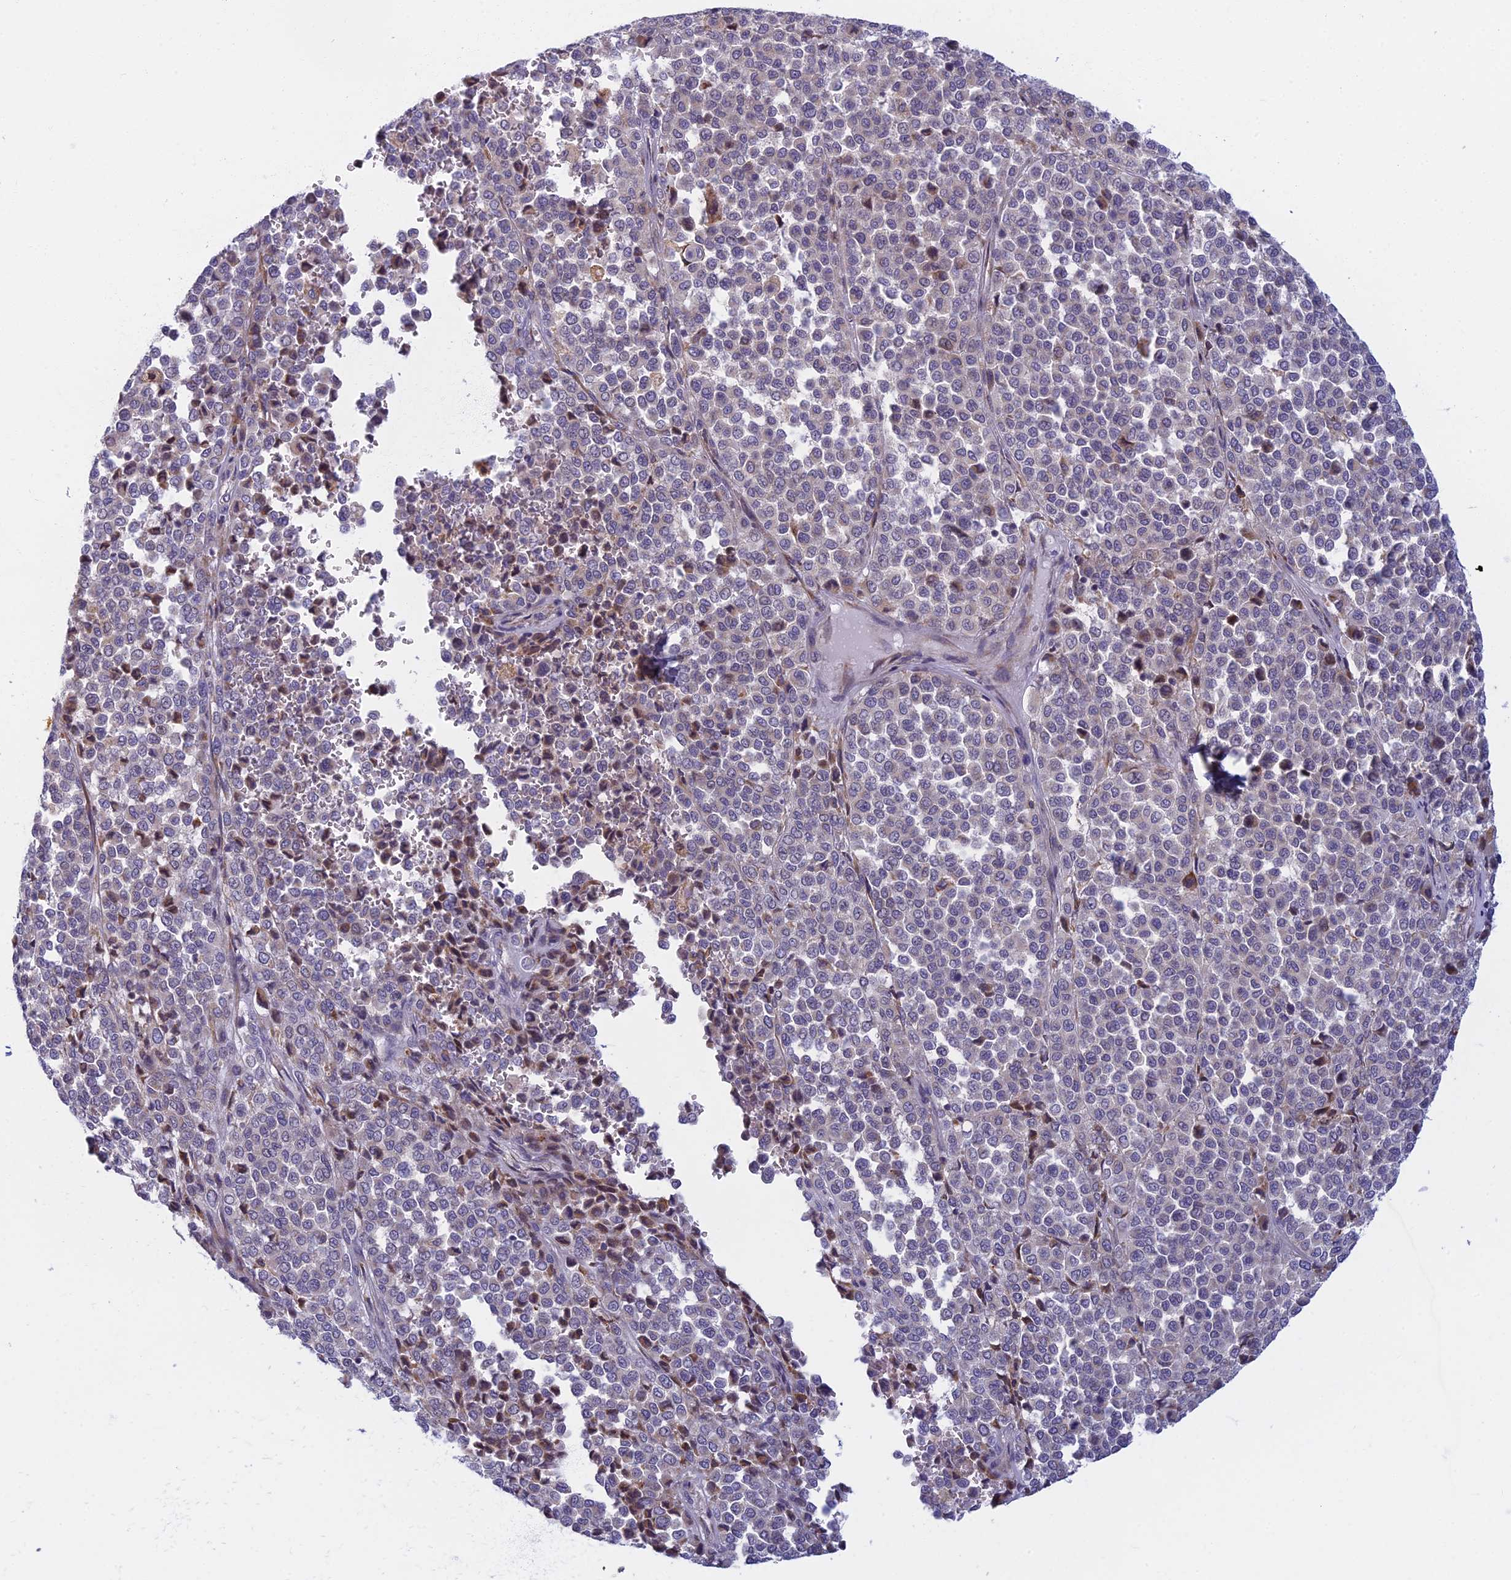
{"staining": {"intensity": "negative", "quantity": "none", "location": "none"}, "tissue": "melanoma", "cell_type": "Tumor cells", "image_type": "cancer", "snomed": [{"axis": "morphology", "description": "Malignant melanoma, Metastatic site"}, {"axis": "topography", "description": "Pancreas"}], "caption": "Protein analysis of melanoma demonstrates no significant positivity in tumor cells.", "gene": "DDX51", "patient": {"sex": "female", "age": 30}}